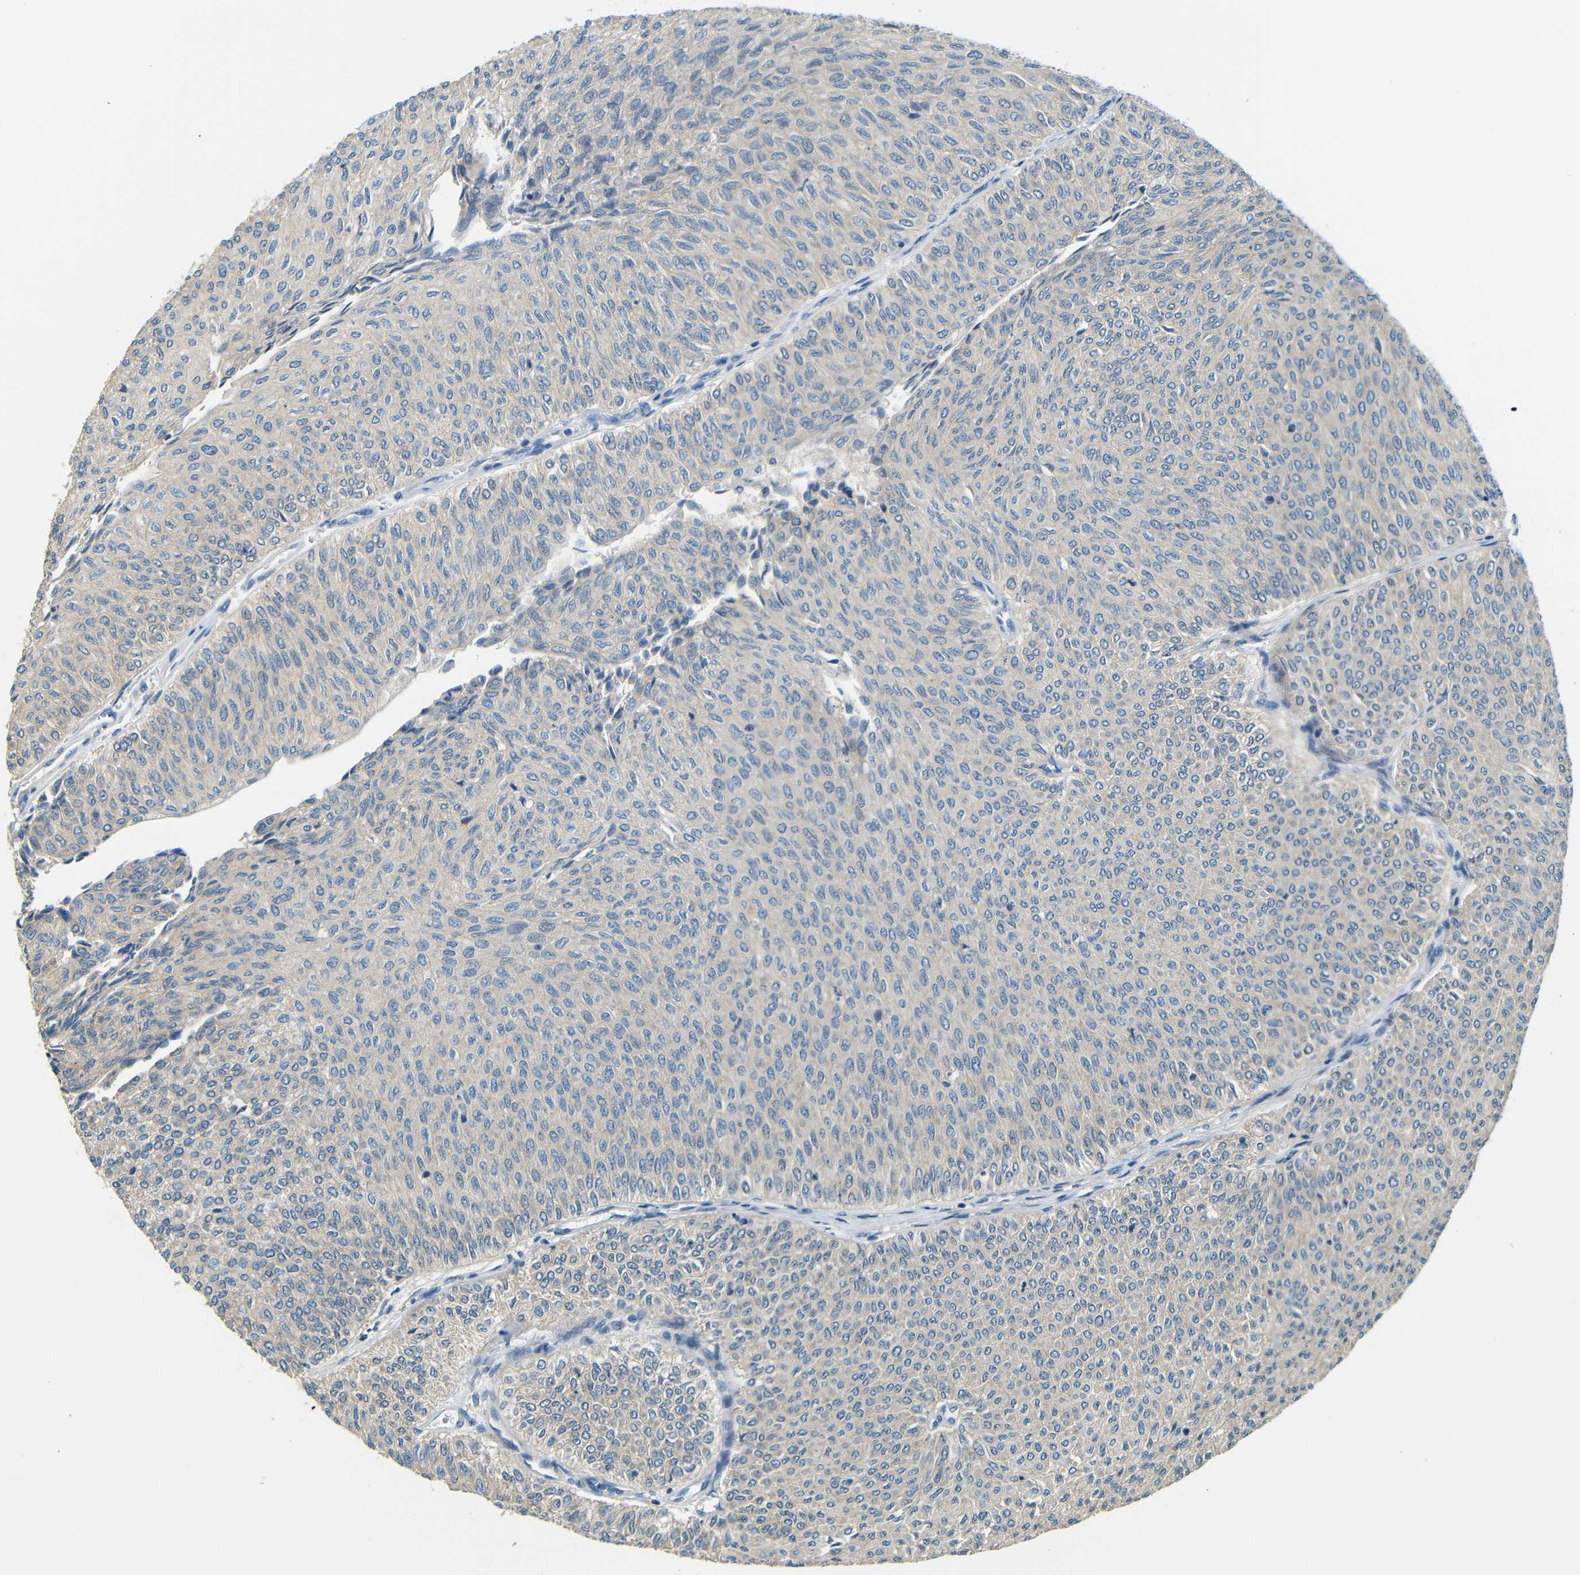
{"staining": {"intensity": "weak", "quantity": "<25%", "location": "cytoplasmic/membranous"}, "tissue": "urothelial cancer", "cell_type": "Tumor cells", "image_type": "cancer", "snomed": [{"axis": "morphology", "description": "Urothelial carcinoma, Low grade"}, {"axis": "topography", "description": "Urinary bladder"}], "caption": "An image of urothelial cancer stained for a protein demonstrates no brown staining in tumor cells.", "gene": "FNDC3A", "patient": {"sex": "male", "age": 78}}